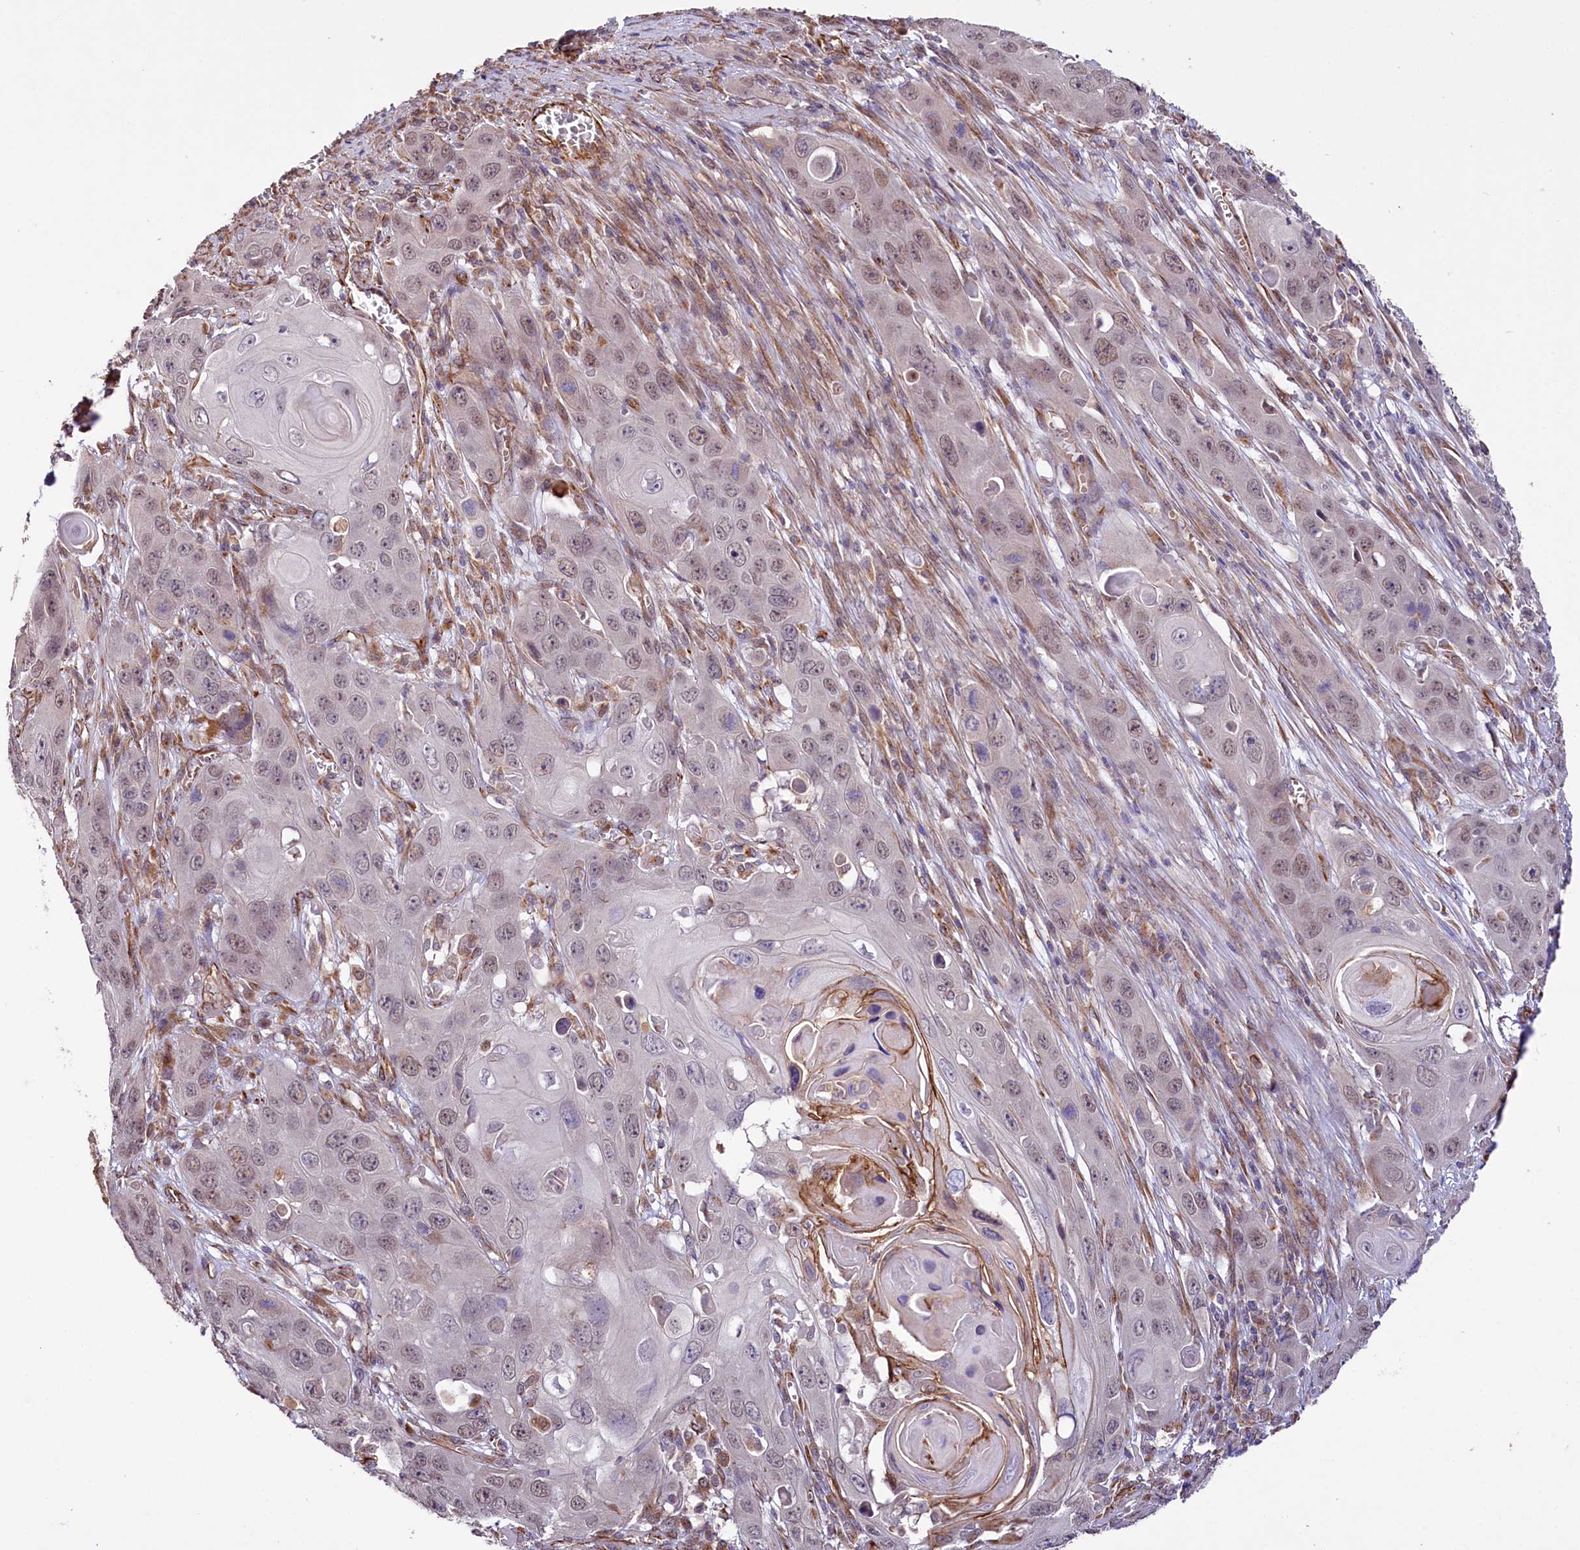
{"staining": {"intensity": "weak", "quantity": "25%-75%", "location": "nuclear"}, "tissue": "skin cancer", "cell_type": "Tumor cells", "image_type": "cancer", "snomed": [{"axis": "morphology", "description": "Squamous cell carcinoma, NOS"}, {"axis": "topography", "description": "Skin"}], "caption": "Tumor cells display low levels of weak nuclear staining in approximately 25%-75% of cells in human squamous cell carcinoma (skin).", "gene": "TTC12", "patient": {"sex": "male", "age": 55}}